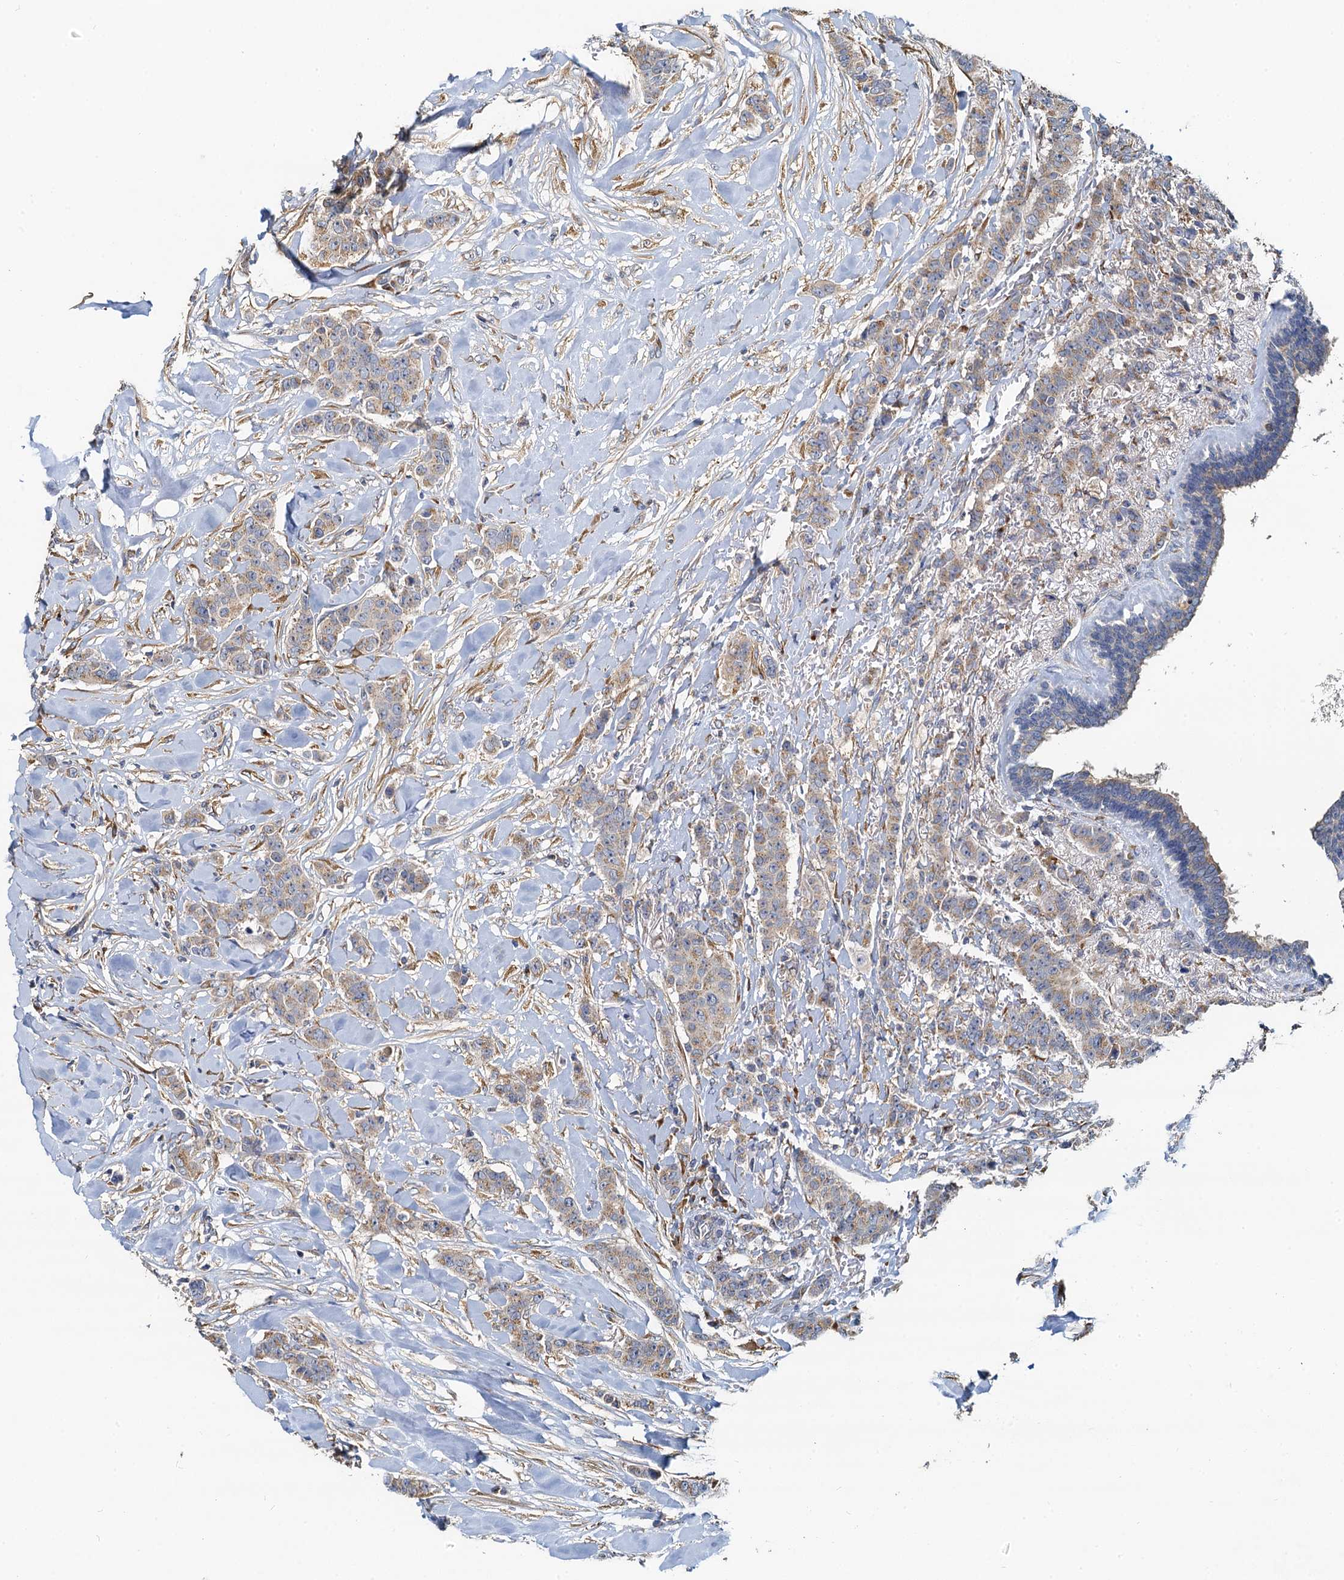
{"staining": {"intensity": "weak", "quantity": "25%-75%", "location": "cytoplasmic/membranous"}, "tissue": "breast cancer", "cell_type": "Tumor cells", "image_type": "cancer", "snomed": [{"axis": "morphology", "description": "Duct carcinoma"}, {"axis": "topography", "description": "Breast"}], "caption": "A low amount of weak cytoplasmic/membranous expression is seen in approximately 25%-75% of tumor cells in breast cancer tissue. The staining was performed using DAB (3,3'-diaminobenzidine), with brown indicating positive protein expression. Nuclei are stained blue with hematoxylin.", "gene": "NKAPD1", "patient": {"sex": "female", "age": 40}}